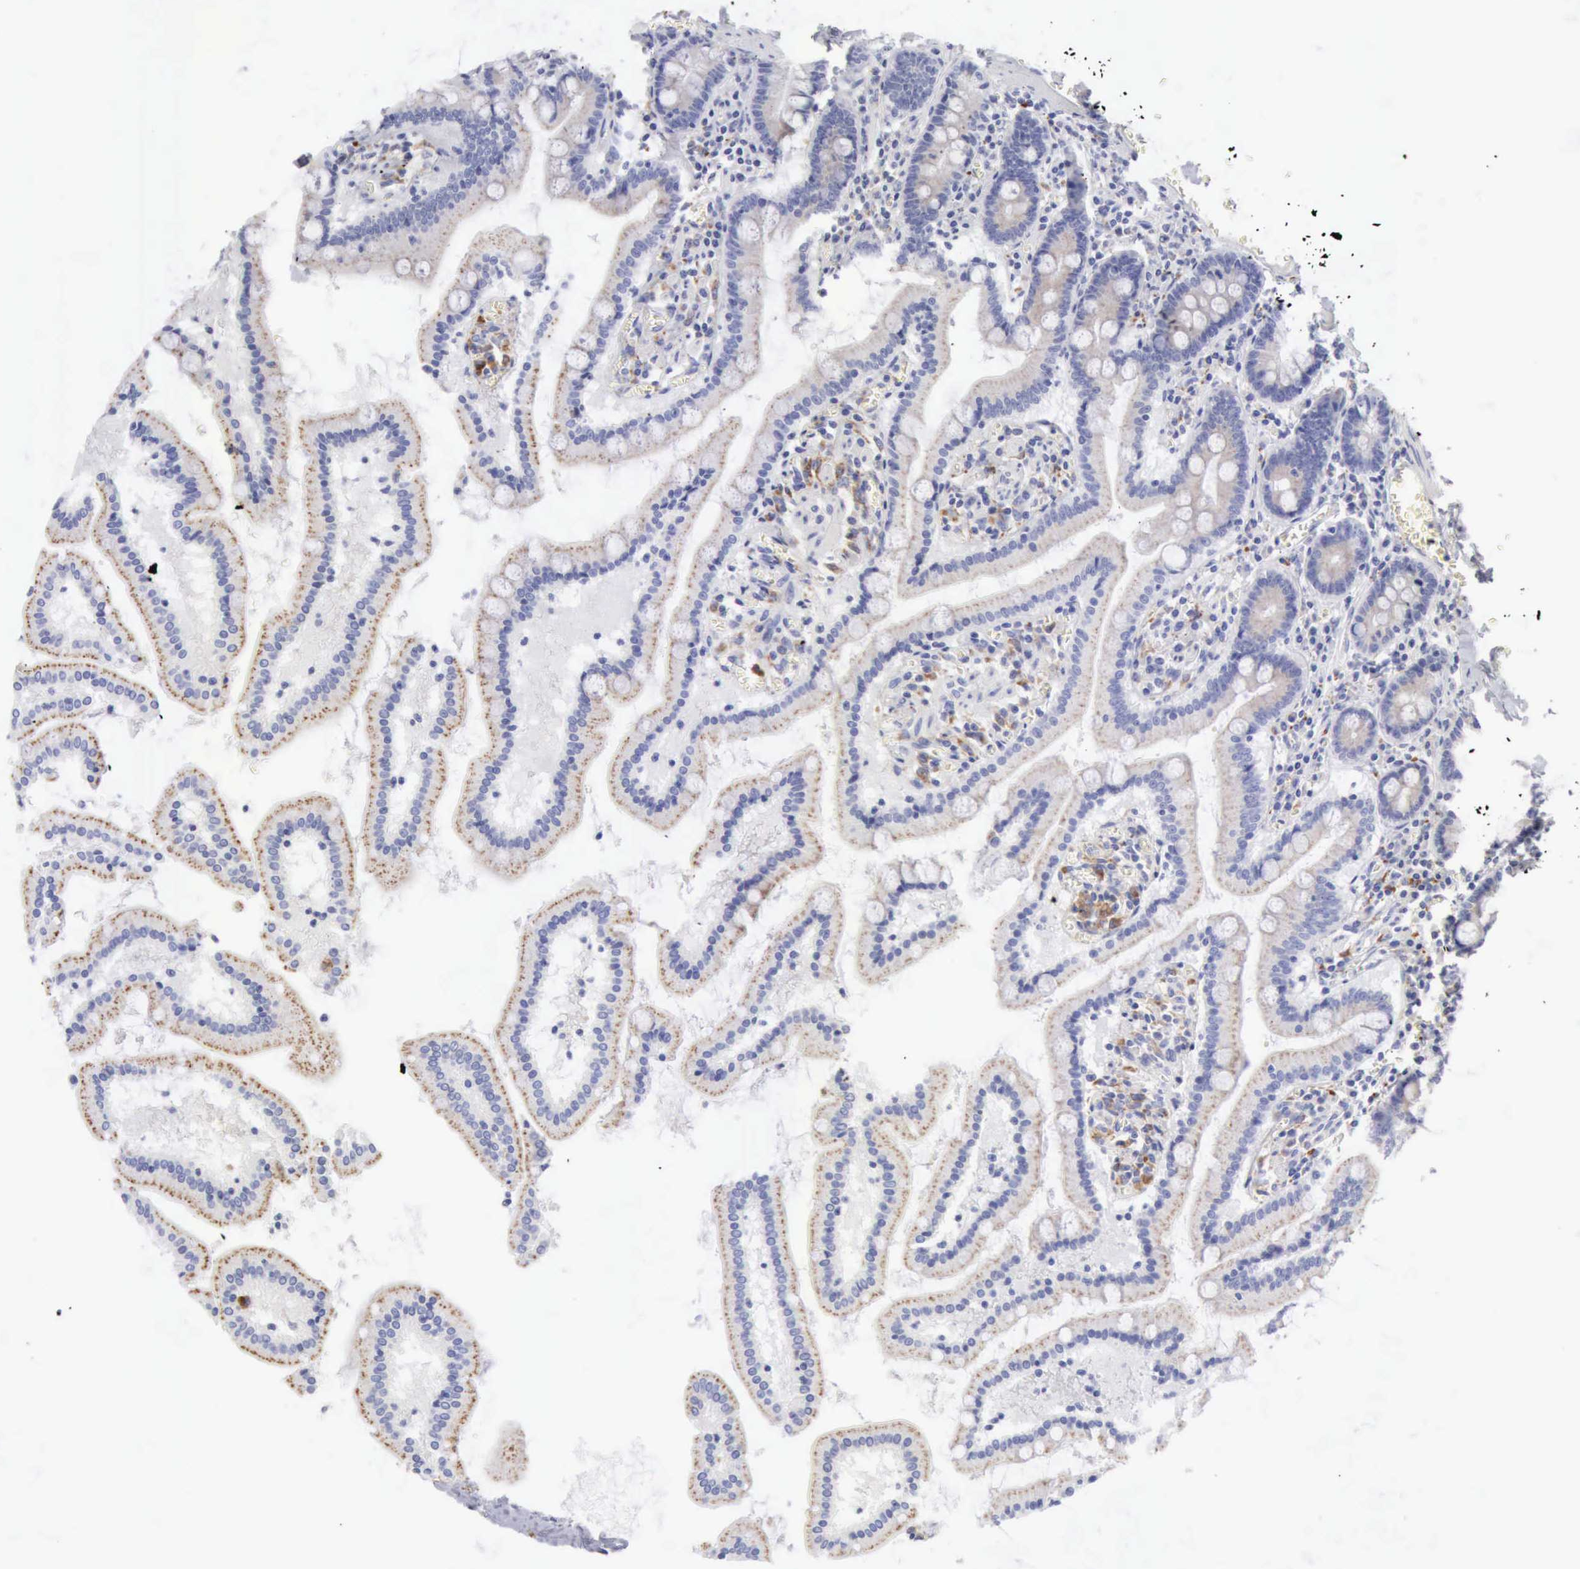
{"staining": {"intensity": "weak", "quantity": "25%-75%", "location": "cytoplasmic/membranous"}, "tissue": "small intestine", "cell_type": "Glandular cells", "image_type": "normal", "snomed": [{"axis": "morphology", "description": "Normal tissue, NOS"}, {"axis": "topography", "description": "Small intestine"}], "caption": "Weak cytoplasmic/membranous positivity is seen in approximately 25%-75% of glandular cells in normal small intestine.", "gene": "CTSS", "patient": {"sex": "male", "age": 59}}